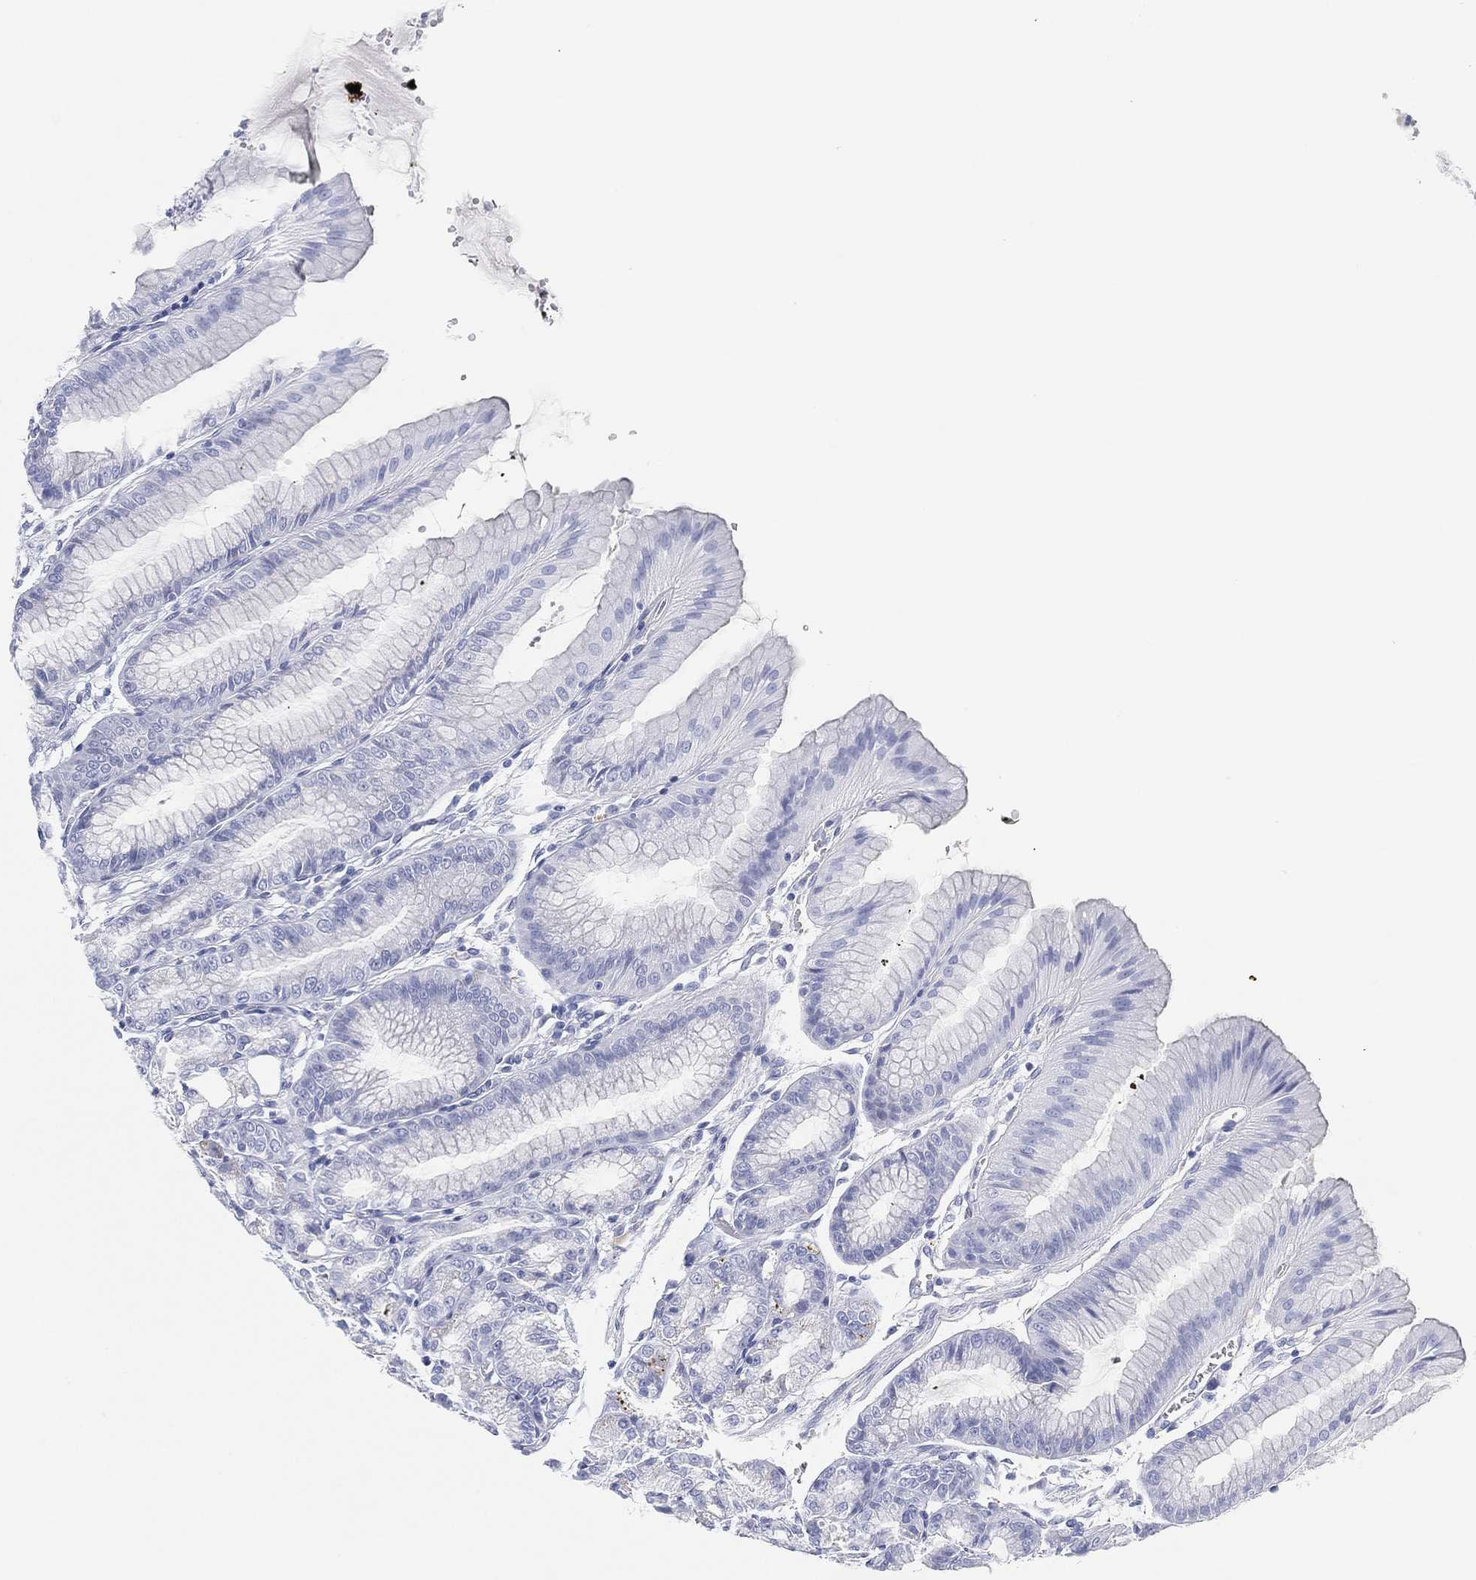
{"staining": {"intensity": "negative", "quantity": "none", "location": "none"}, "tissue": "stomach", "cell_type": "Glandular cells", "image_type": "normal", "snomed": [{"axis": "morphology", "description": "Normal tissue, NOS"}, {"axis": "topography", "description": "Stomach, lower"}], "caption": "The image exhibits no significant expression in glandular cells of stomach.", "gene": "GPR61", "patient": {"sex": "male", "age": 71}}